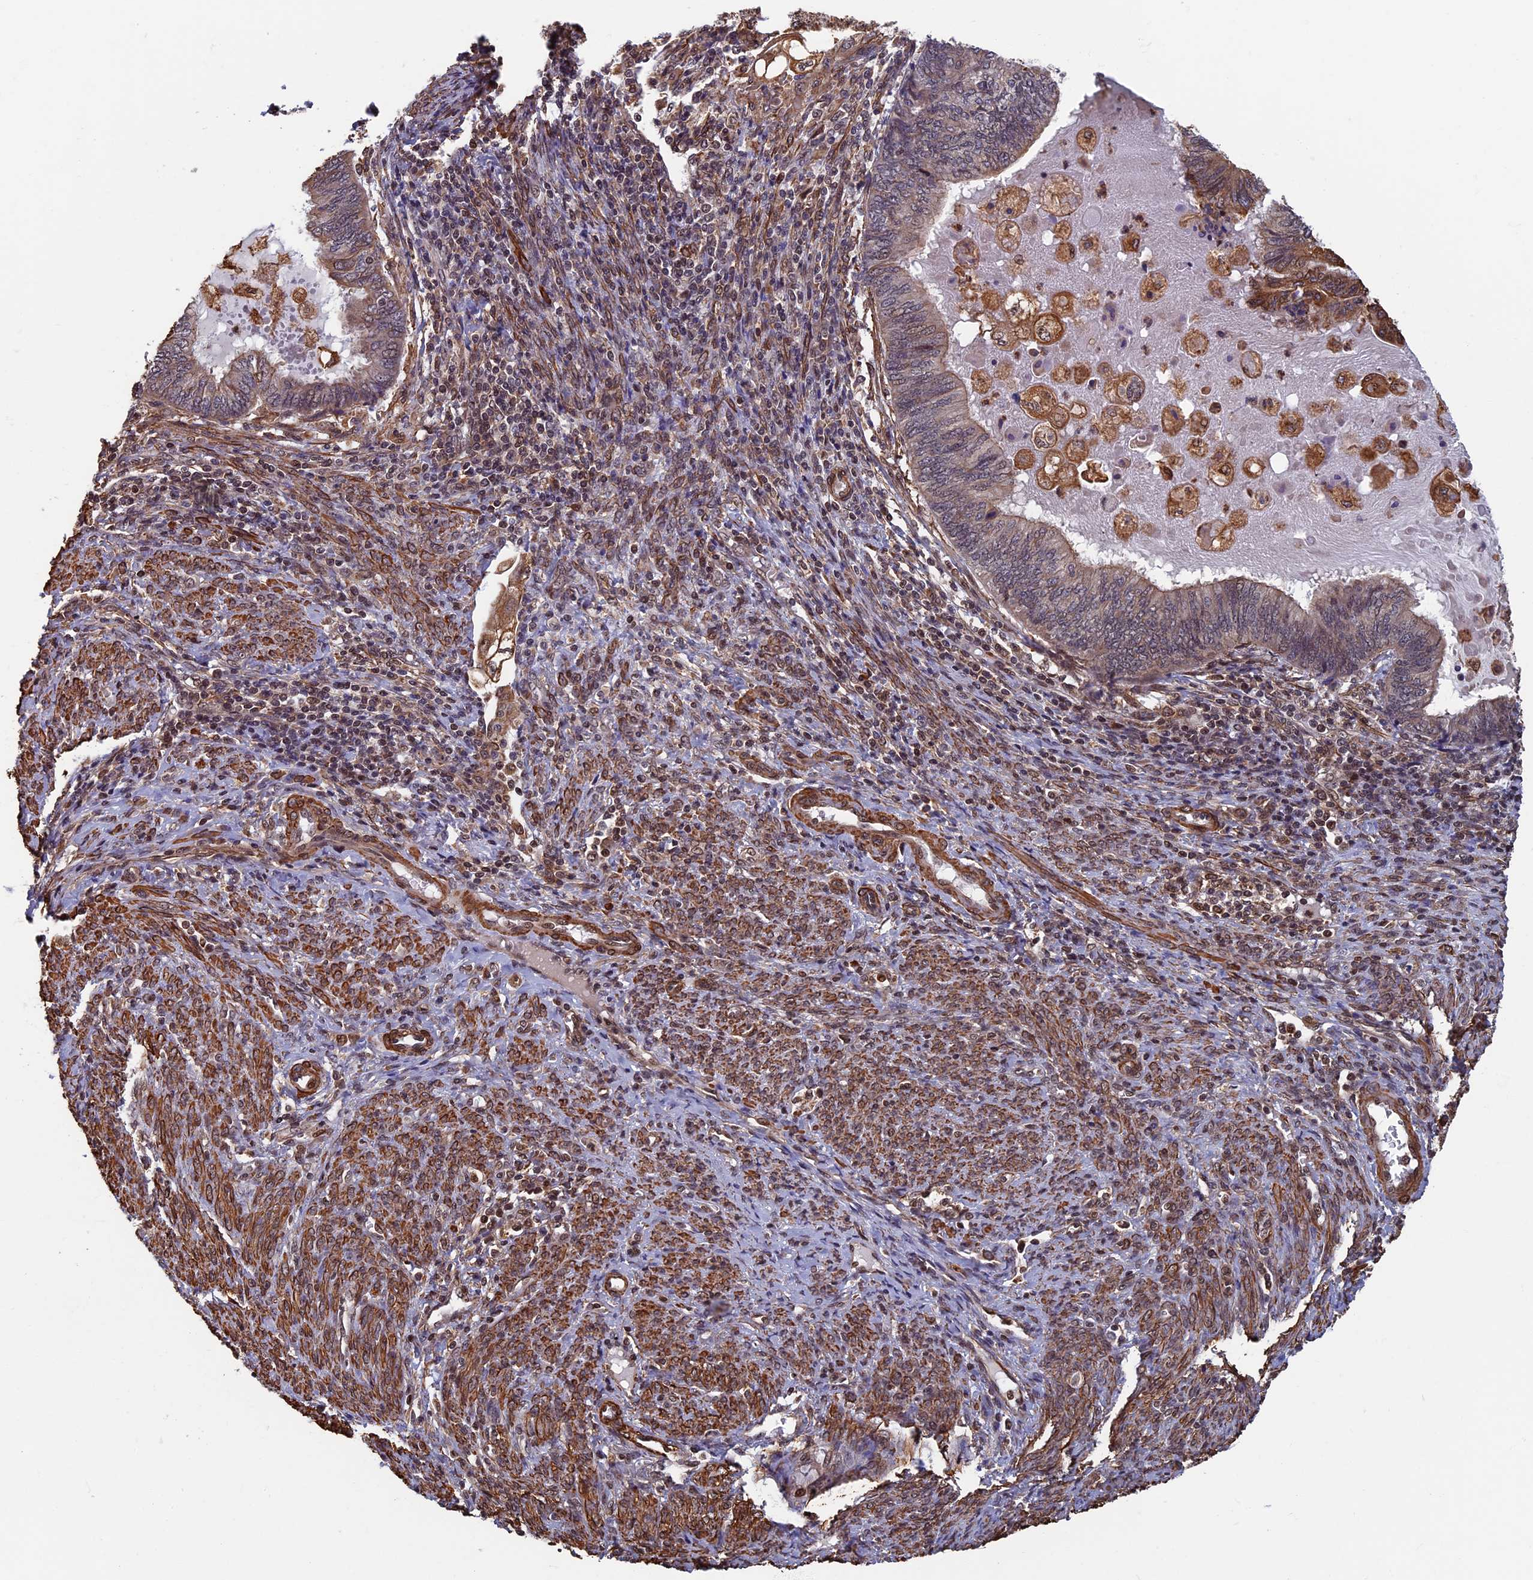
{"staining": {"intensity": "moderate", "quantity": "<25%", "location": "cytoplasmic/membranous,nuclear"}, "tissue": "endometrial cancer", "cell_type": "Tumor cells", "image_type": "cancer", "snomed": [{"axis": "morphology", "description": "Adenocarcinoma, NOS"}, {"axis": "topography", "description": "Uterus"}, {"axis": "topography", "description": "Endometrium"}], "caption": "Moderate cytoplasmic/membranous and nuclear positivity for a protein is seen in approximately <25% of tumor cells of adenocarcinoma (endometrial) using immunohistochemistry.", "gene": "CTDP1", "patient": {"sex": "female", "age": 70}}